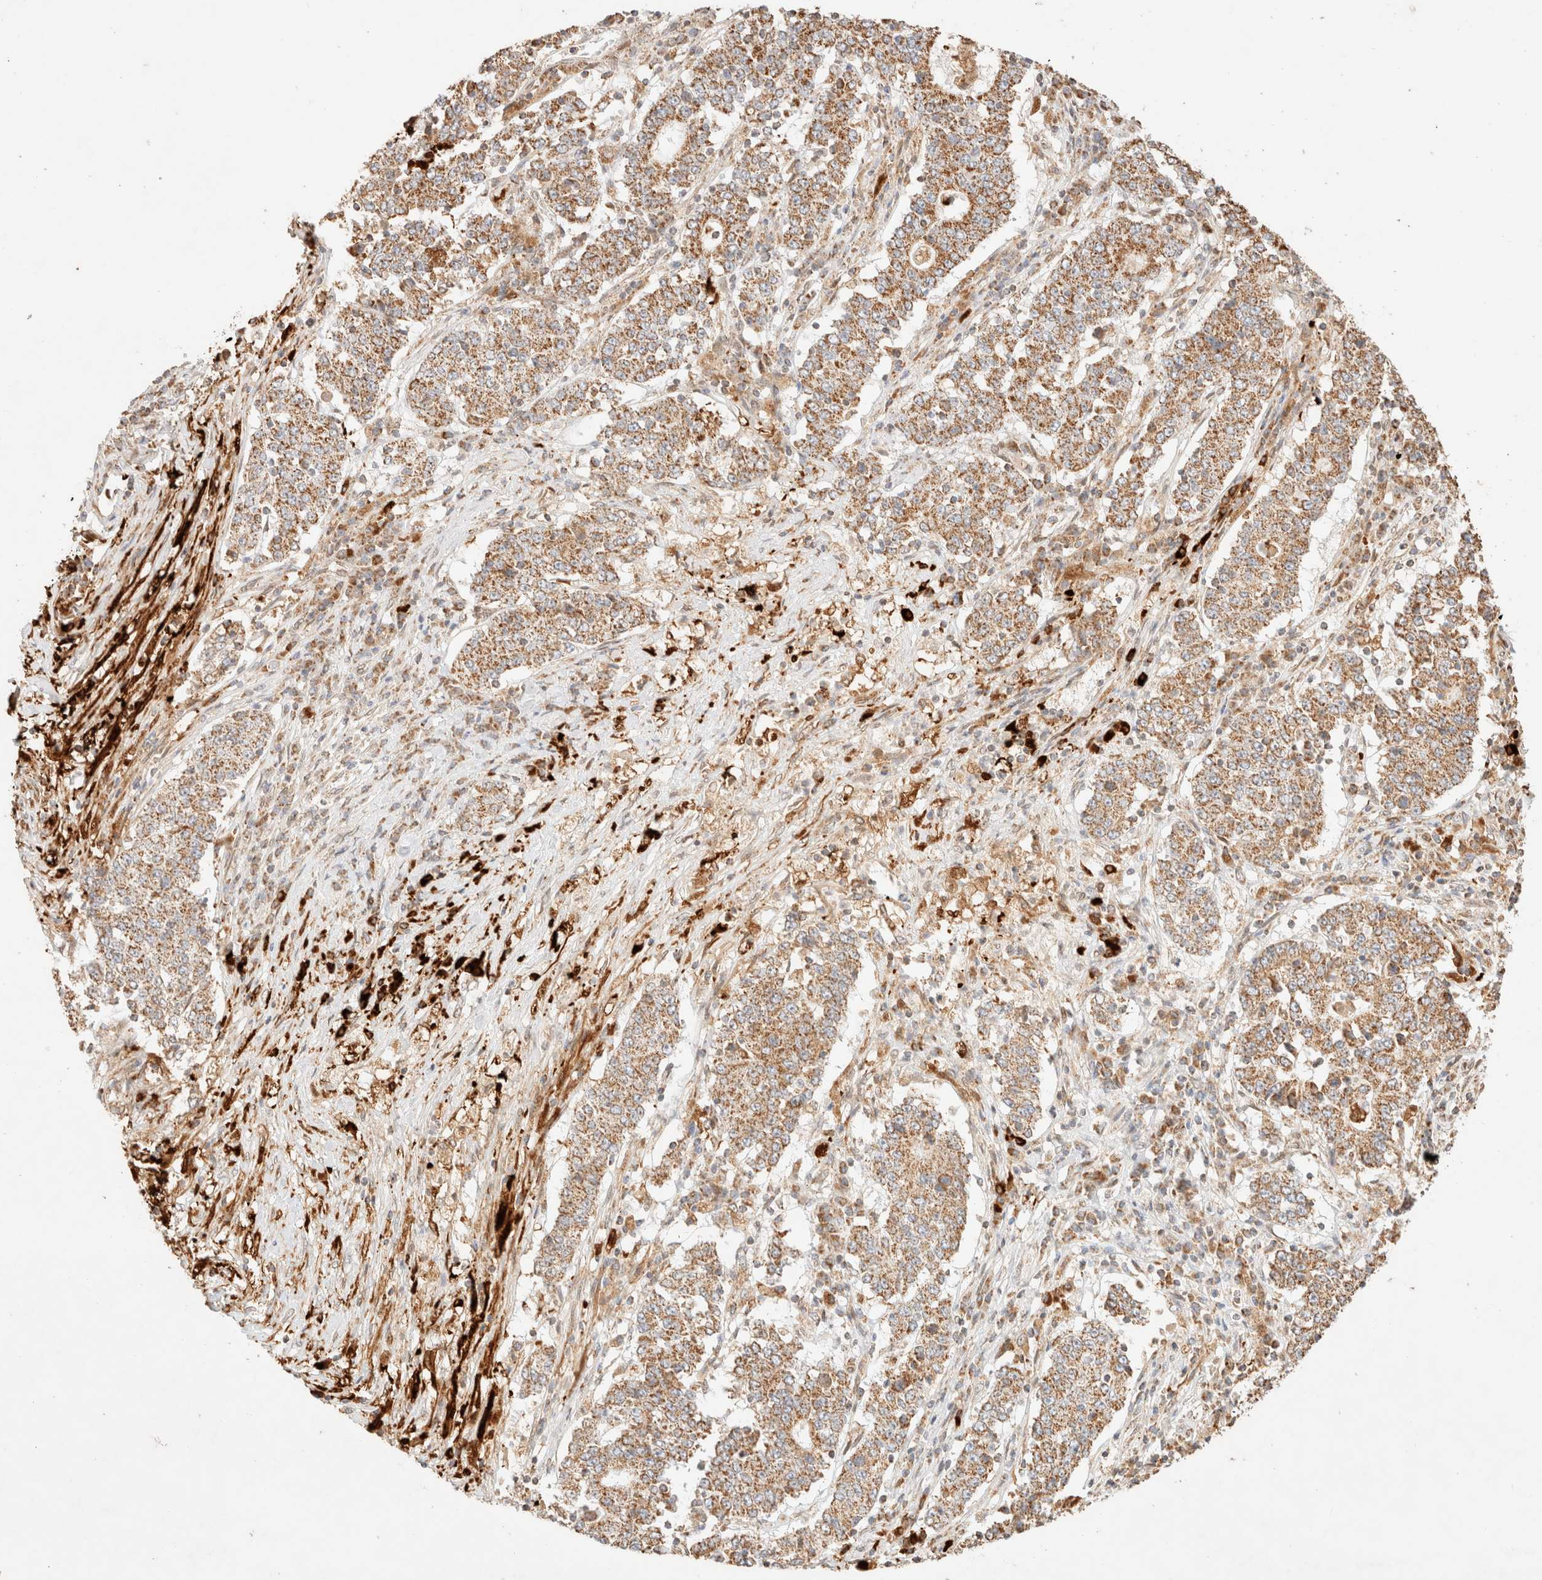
{"staining": {"intensity": "moderate", "quantity": ">75%", "location": "cytoplasmic/membranous"}, "tissue": "stomach cancer", "cell_type": "Tumor cells", "image_type": "cancer", "snomed": [{"axis": "morphology", "description": "Adenocarcinoma, NOS"}, {"axis": "topography", "description": "Stomach"}], "caption": "Immunohistochemical staining of stomach adenocarcinoma displays medium levels of moderate cytoplasmic/membranous positivity in about >75% of tumor cells. (brown staining indicates protein expression, while blue staining denotes nuclei).", "gene": "TACO1", "patient": {"sex": "male", "age": 59}}